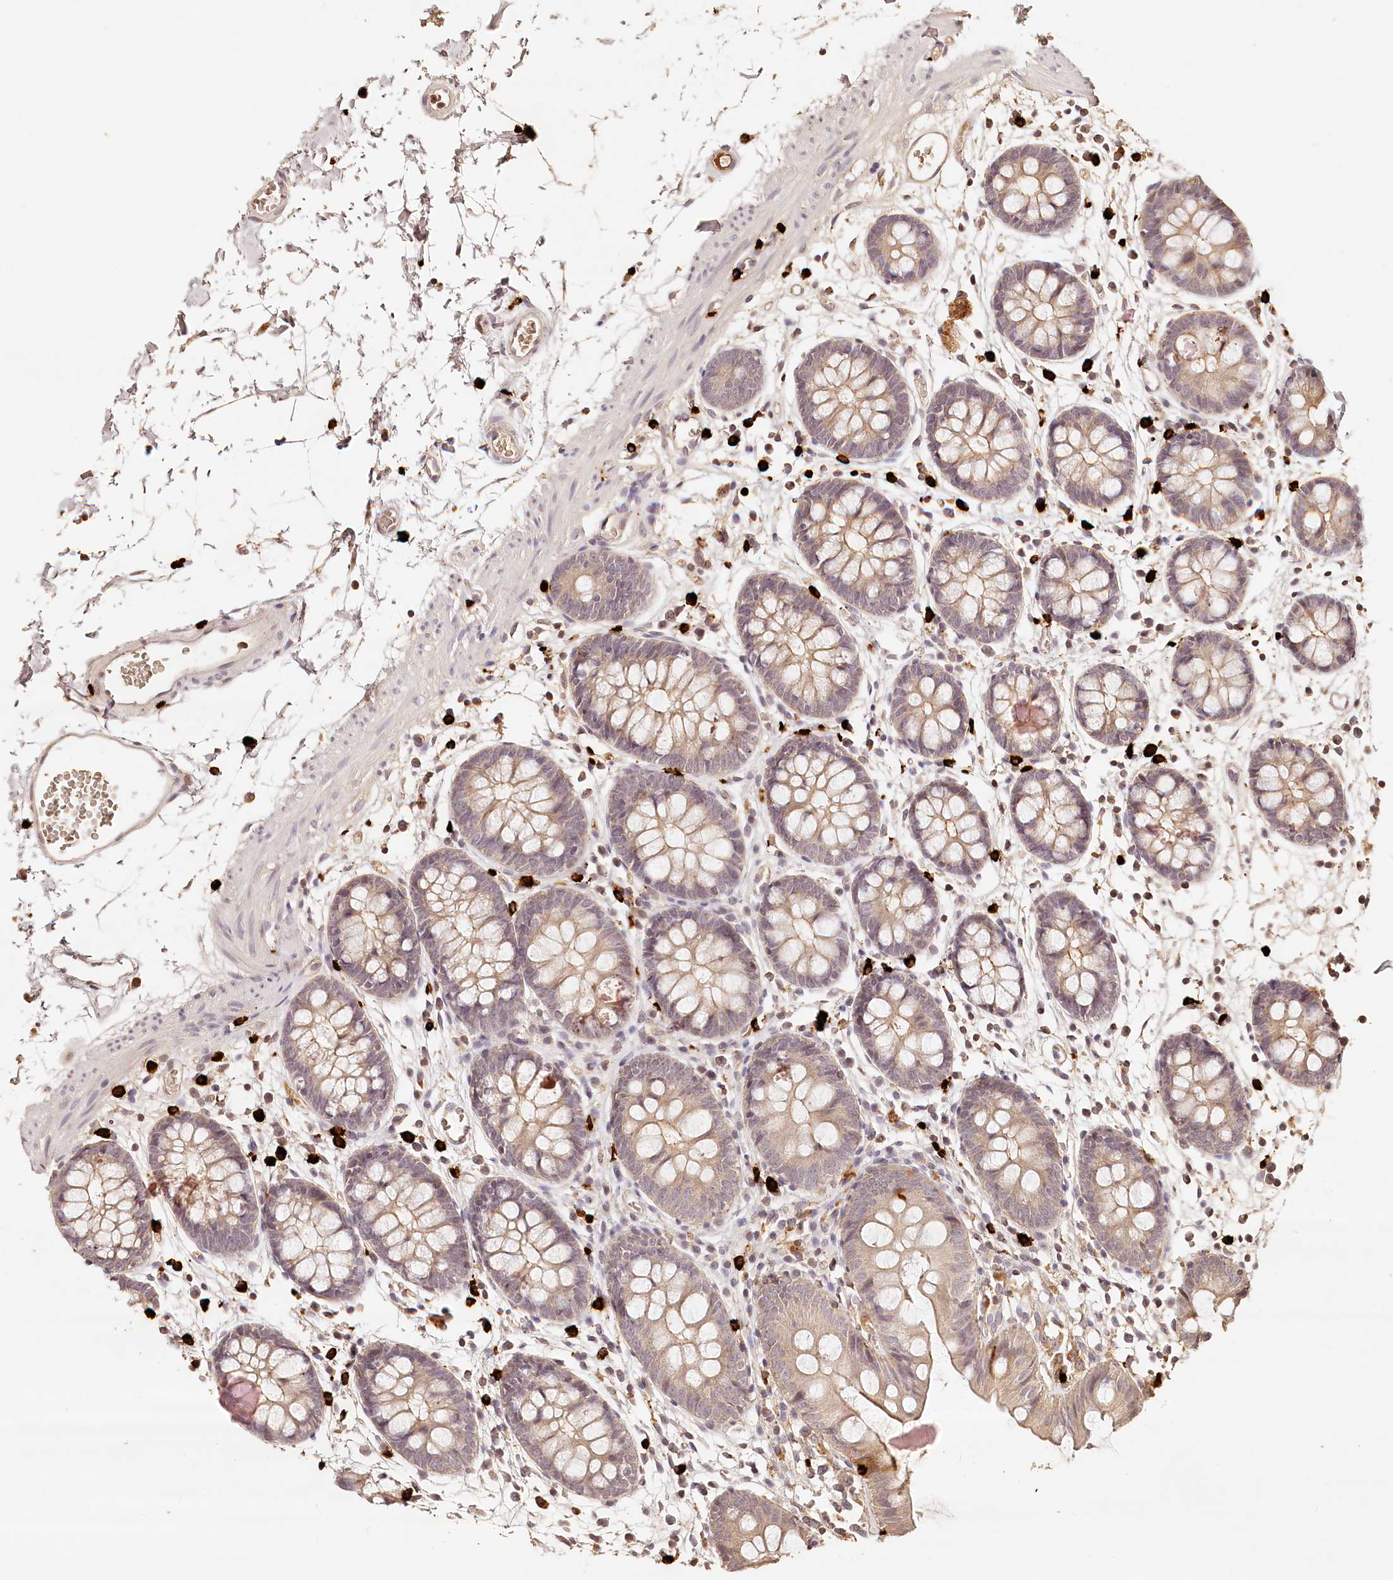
{"staining": {"intensity": "weak", "quantity": ">75%", "location": "cytoplasmic/membranous"}, "tissue": "colon", "cell_type": "Endothelial cells", "image_type": "normal", "snomed": [{"axis": "morphology", "description": "Normal tissue, NOS"}, {"axis": "topography", "description": "Colon"}], "caption": "IHC (DAB (3,3'-diaminobenzidine)) staining of benign colon shows weak cytoplasmic/membranous protein expression in approximately >75% of endothelial cells.", "gene": "SYNGR1", "patient": {"sex": "male", "age": 56}}